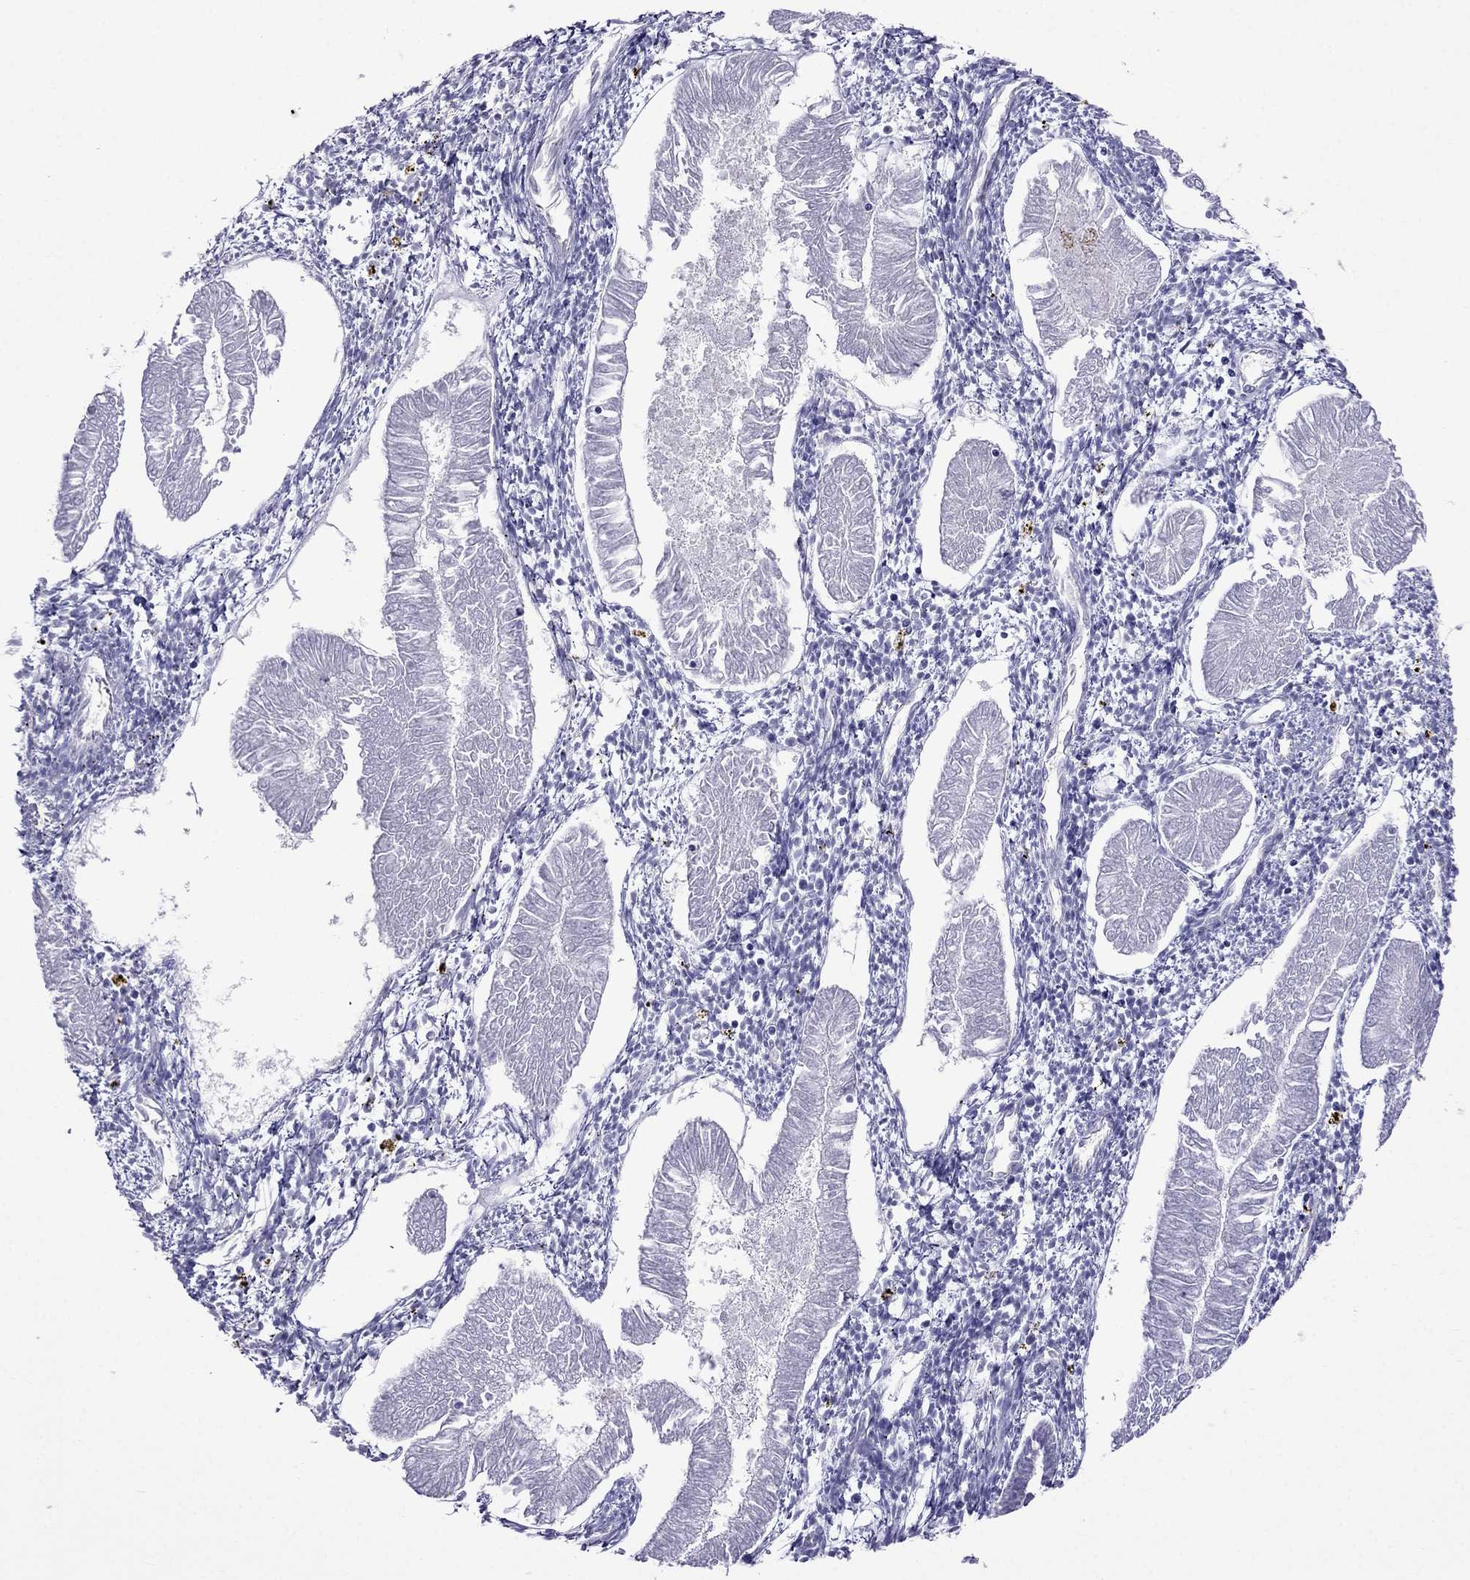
{"staining": {"intensity": "negative", "quantity": "none", "location": "none"}, "tissue": "endometrial cancer", "cell_type": "Tumor cells", "image_type": "cancer", "snomed": [{"axis": "morphology", "description": "Adenocarcinoma, NOS"}, {"axis": "topography", "description": "Endometrium"}], "caption": "The photomicrograph demonstrates no staining of tumor cells in endometrial cancer.", "gene": "TDRD1", "patient": {"sex": "female", "age": 53}}